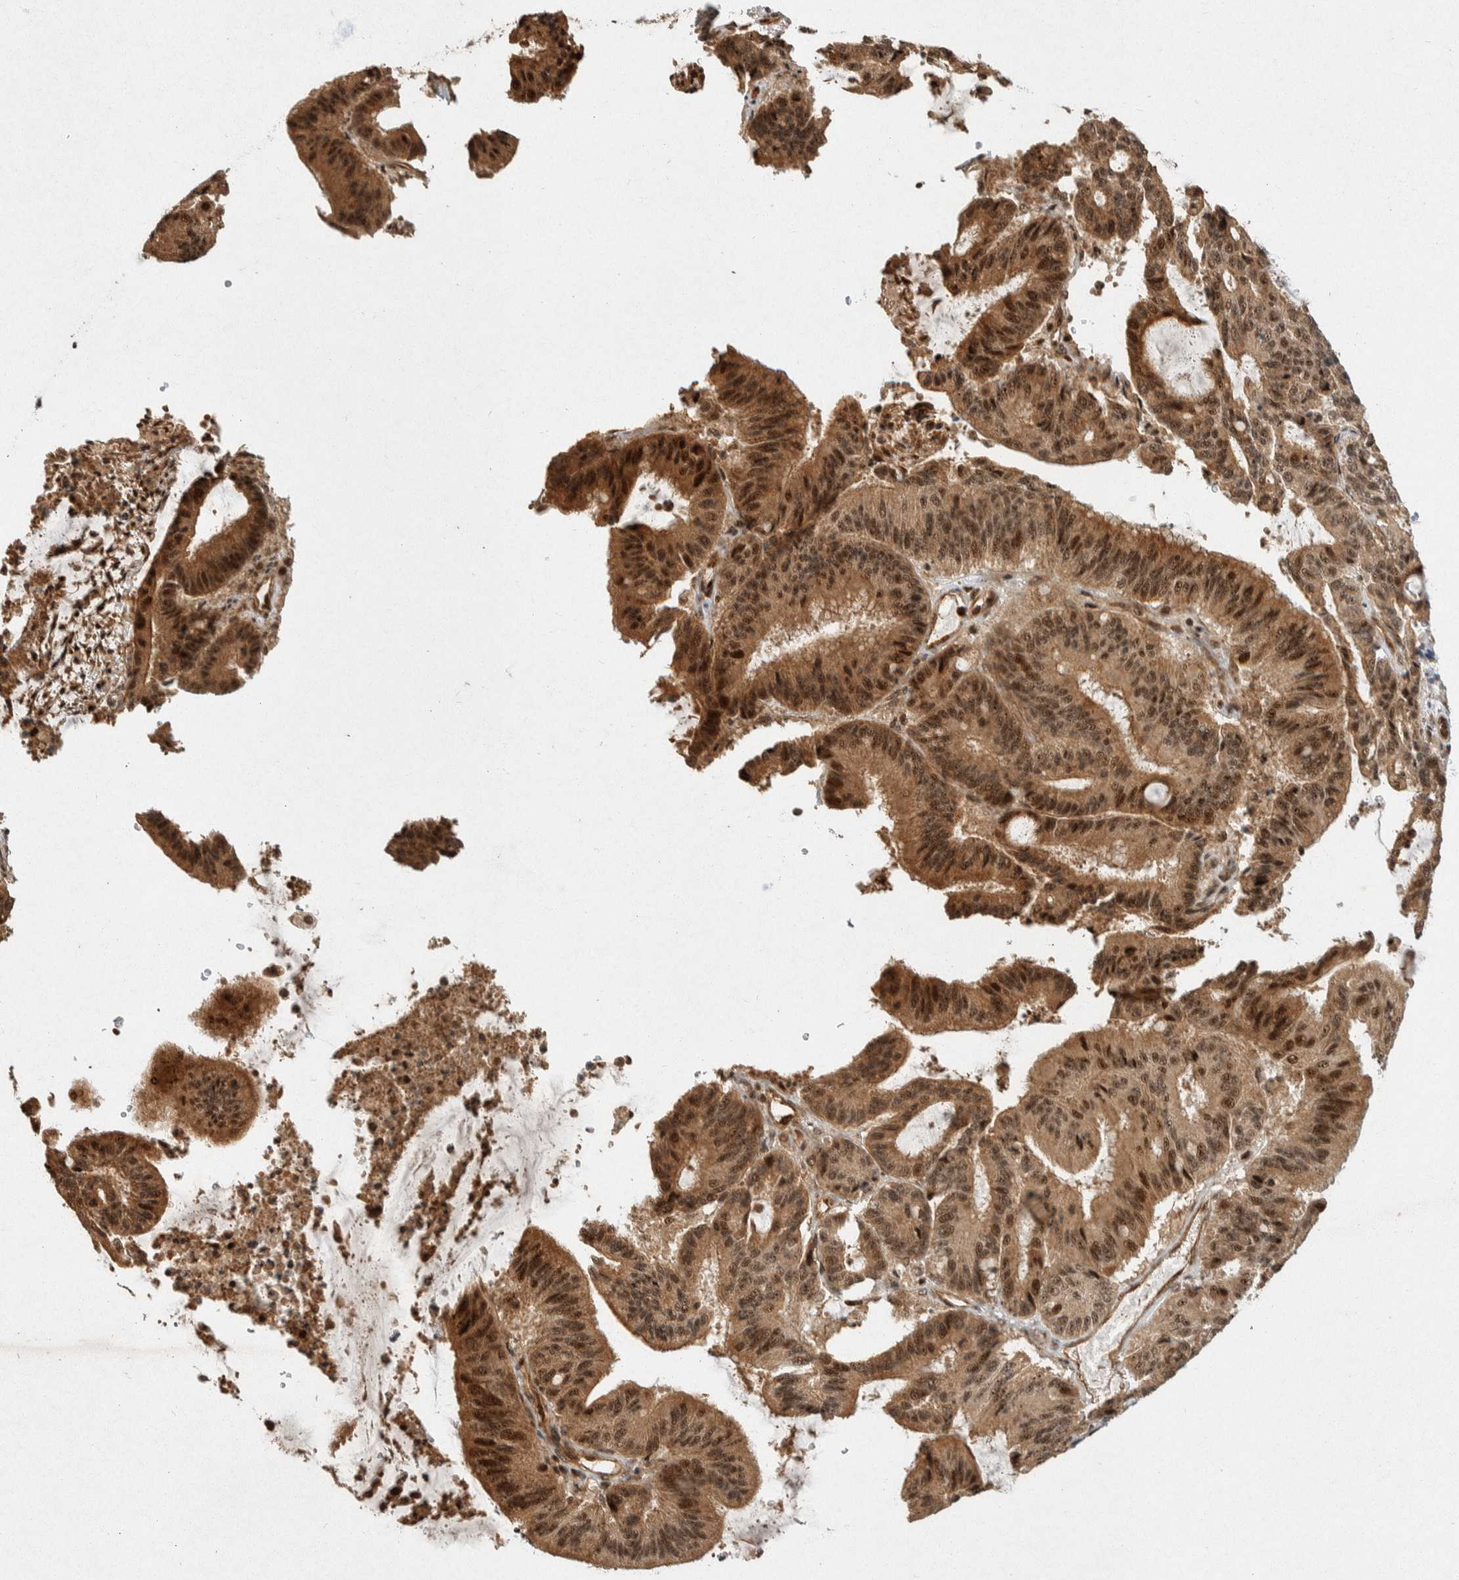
{"staining": {"intensity": "moderate", "quantity": ">75%", "location": "cytoplasmic/membranous,nuclear"}, "tissue": "liver cancer", "cell_type": "Tumor cells", "image_type": "cancer", "snomed": [{"axis": "morphology", "description": "Cholangiocarcinoma"}, {"axis": "topography", "description": "Liver"}], "caption": "This micrograph exhibits IHC staining of human liver cancer, with medium moderate cytoplasmic/membranous and nuclear staining in about >75% of tumor cells.", "gene": "TOR1B", "patient": {"sex": "female", "age": 73}}